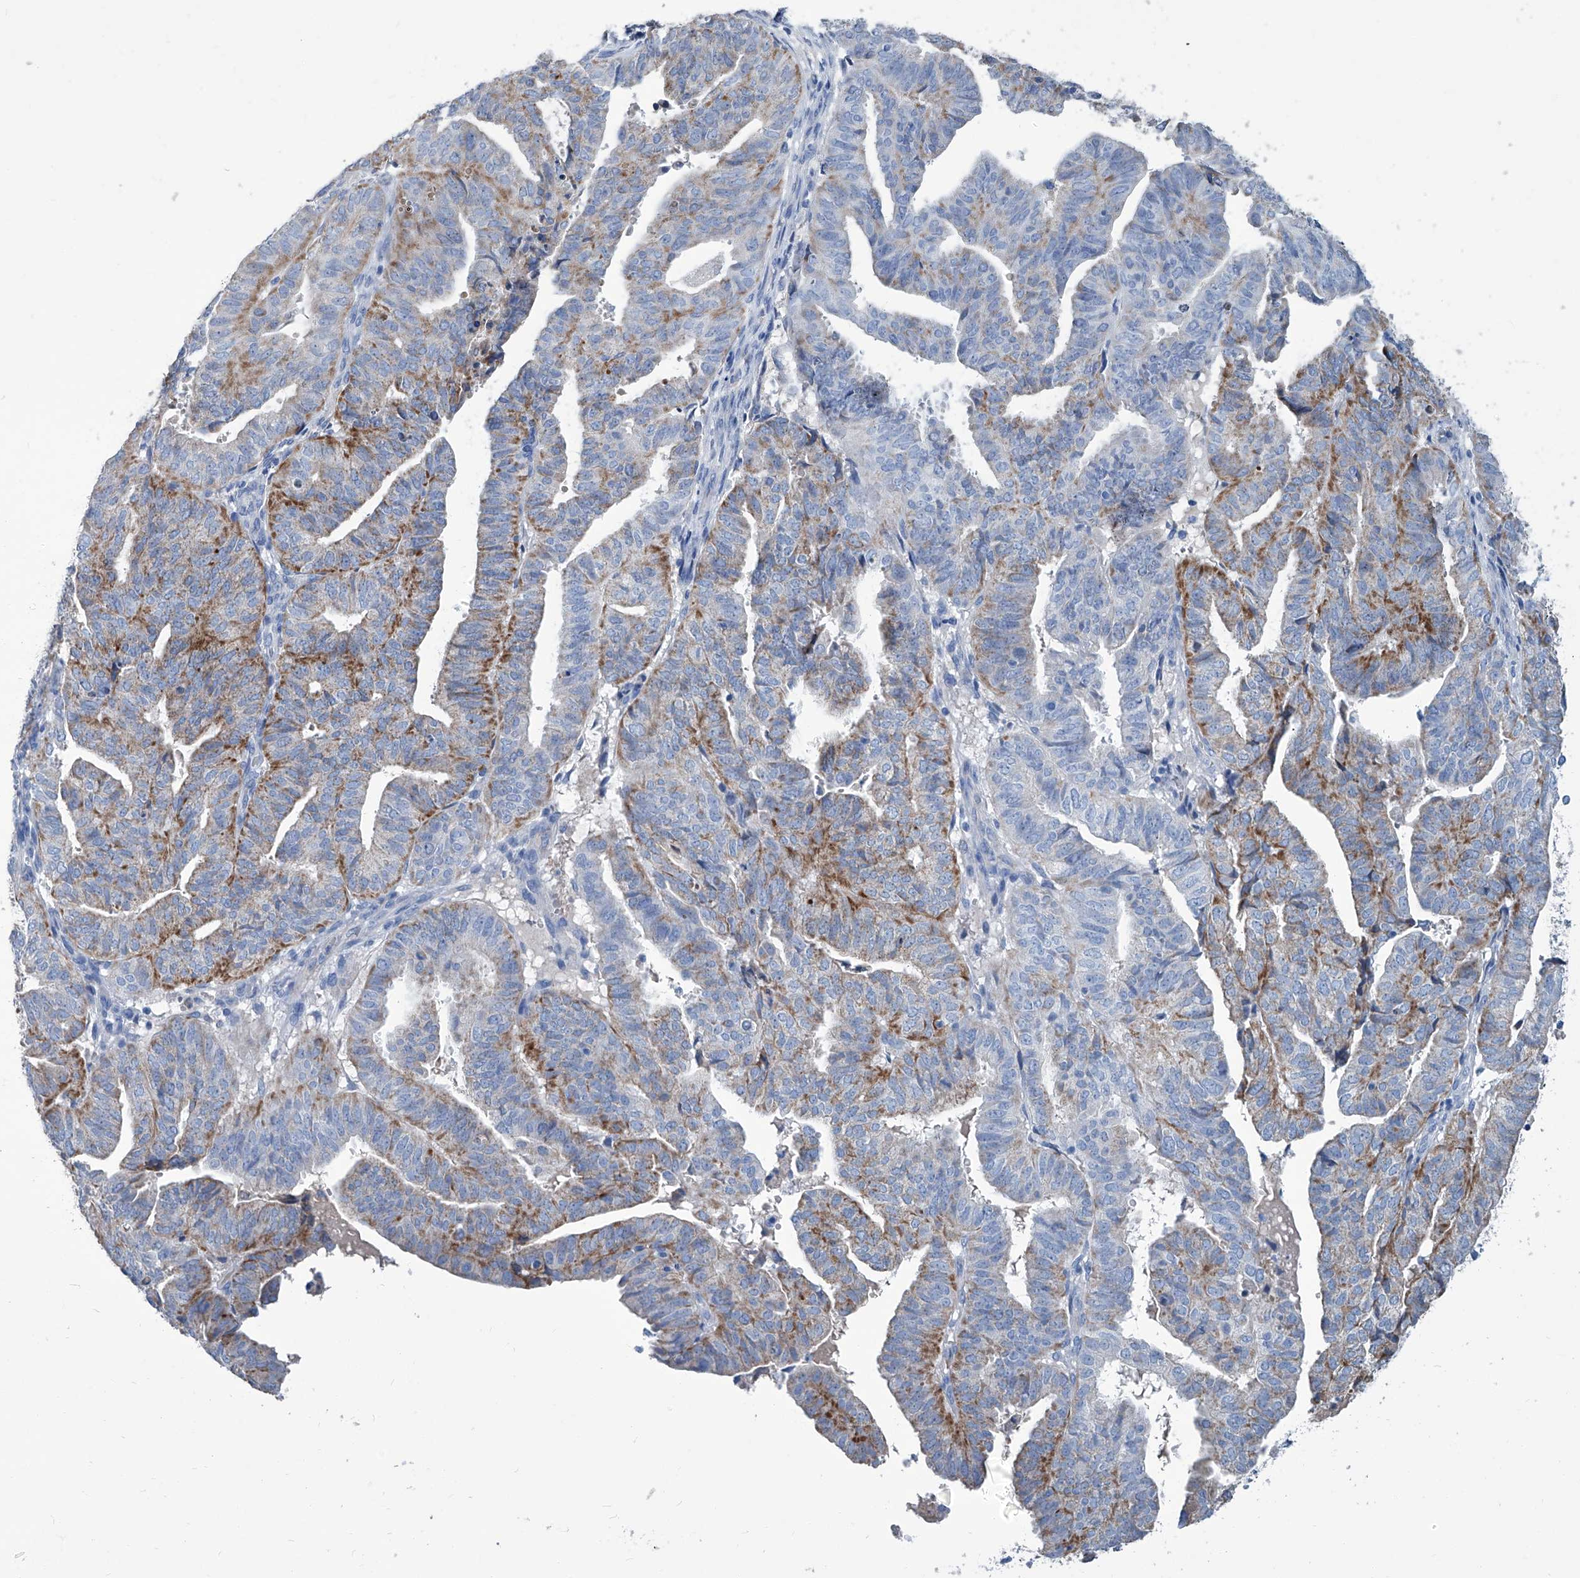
{"staining": {"intensity": "moderate", "quantity": "25%-75%", "location": "cytoplasmic/membranous"}, "tissue": "endometrial cancer", "cell_type": "Tumor cells", "image_type": "cancer", "snomed": [{"axis": "morphology", "description": "Adenocarcinoma, NOS"}, {"axis": "topography", "description": "Uterus"}], "caption": "Protein staining by IHC reveals moderate cytoplasmic/membranous positivity in approximately 25%-75% of tumor cells in adenocarcinoma (endometrial).", "gene": "MTARC1", "patient": {"sex": "female", "age": 77}}